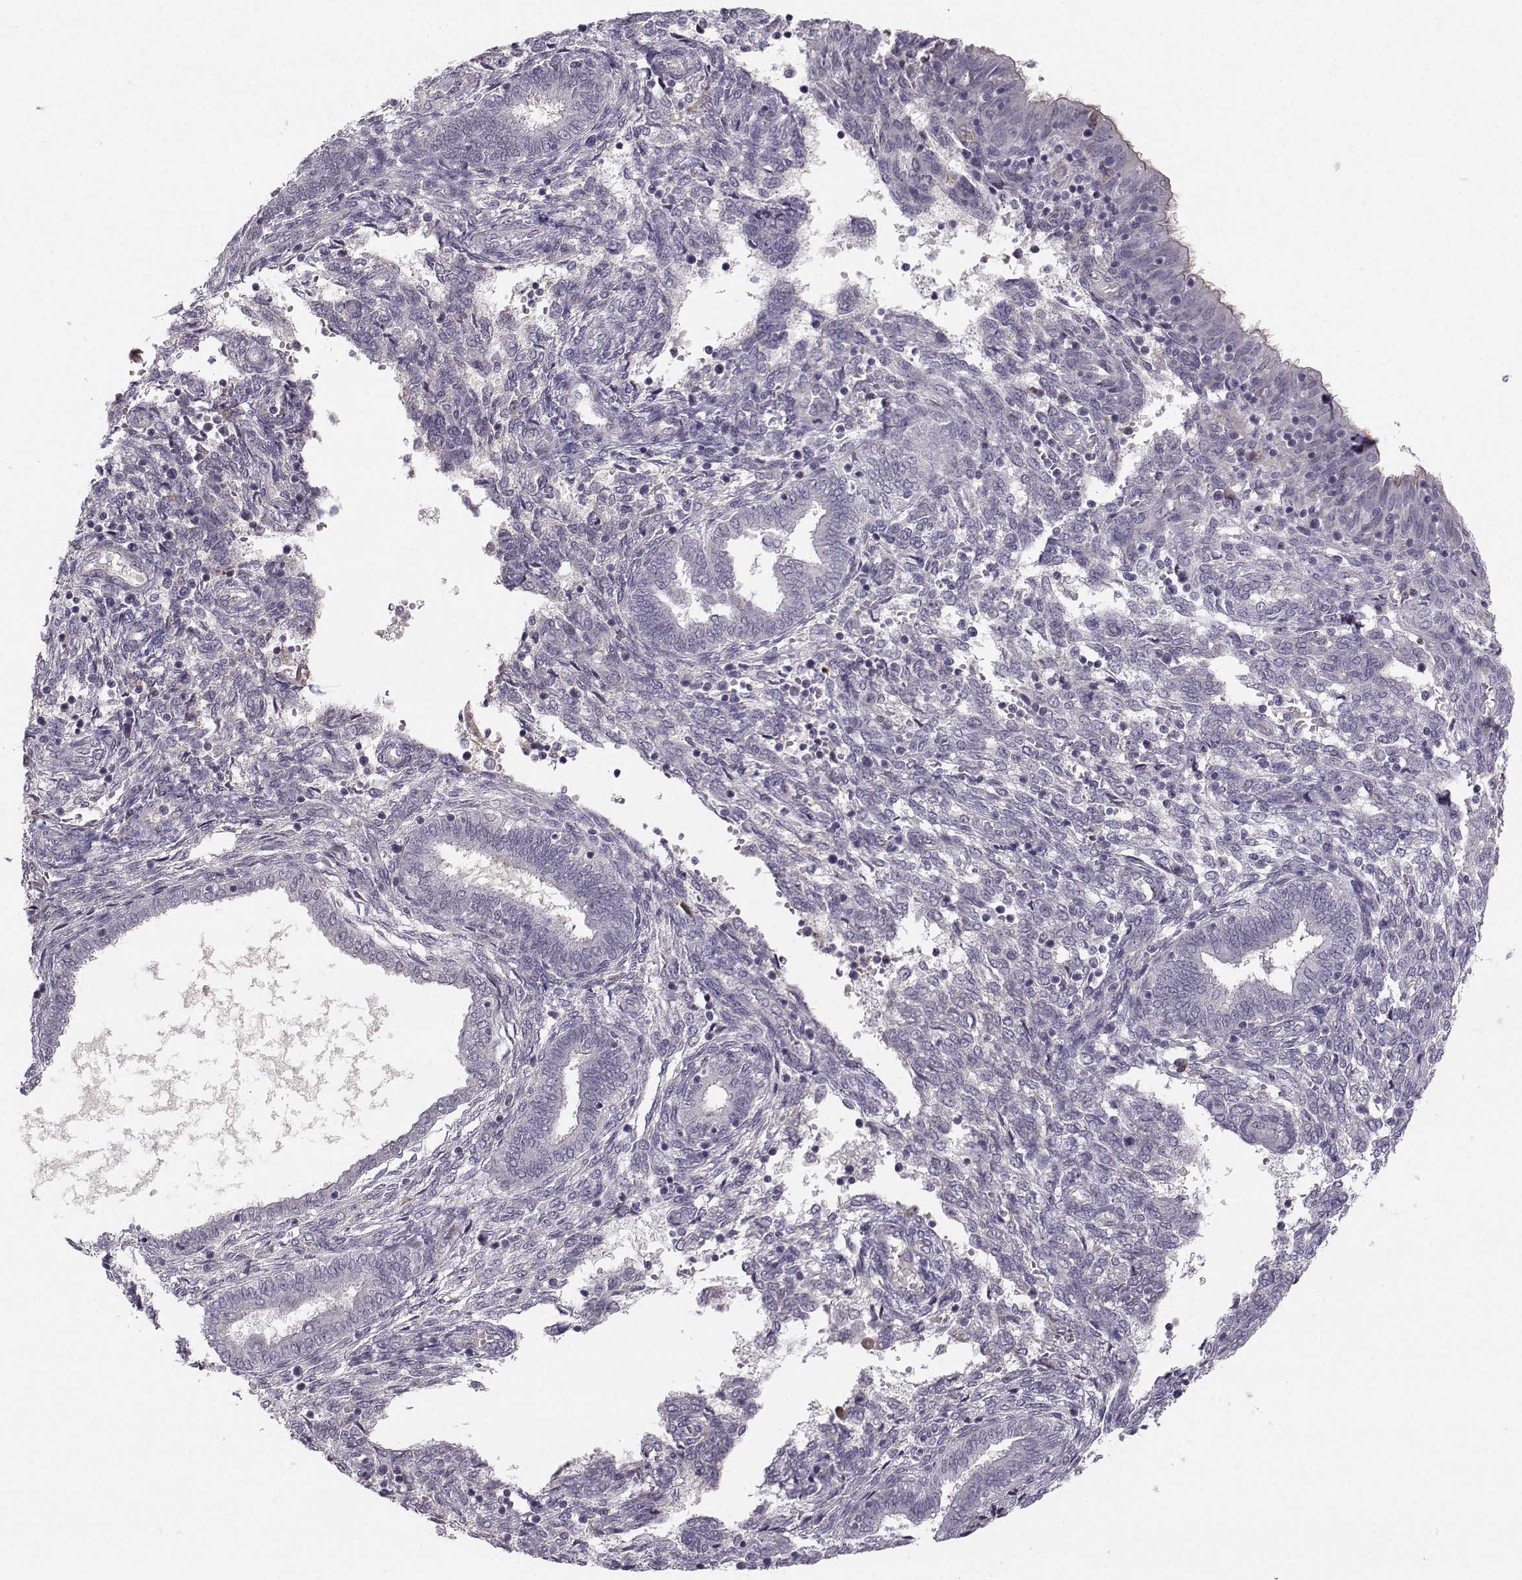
{"staining": {"intensity": "negative", "quantity": "none", "location": "none"}, "tissue": "endometrium", "cell_type": "Cells in endometrial stroma", "image_type": "normal", "snomed": [{"axis": "morphology", "description": "Normal tissue, NOS"}, {"axis": "topography", "description": "Endometrium"}], "caption": "High power microscopy photomicrograph of an immunohistochemistry (IHC) histopathology image of benign endometrium, revealing no significant staining in cells in endometrial stroma.", "gene": "OPRD1", "patient": {"sex": "female", "age": 42}}